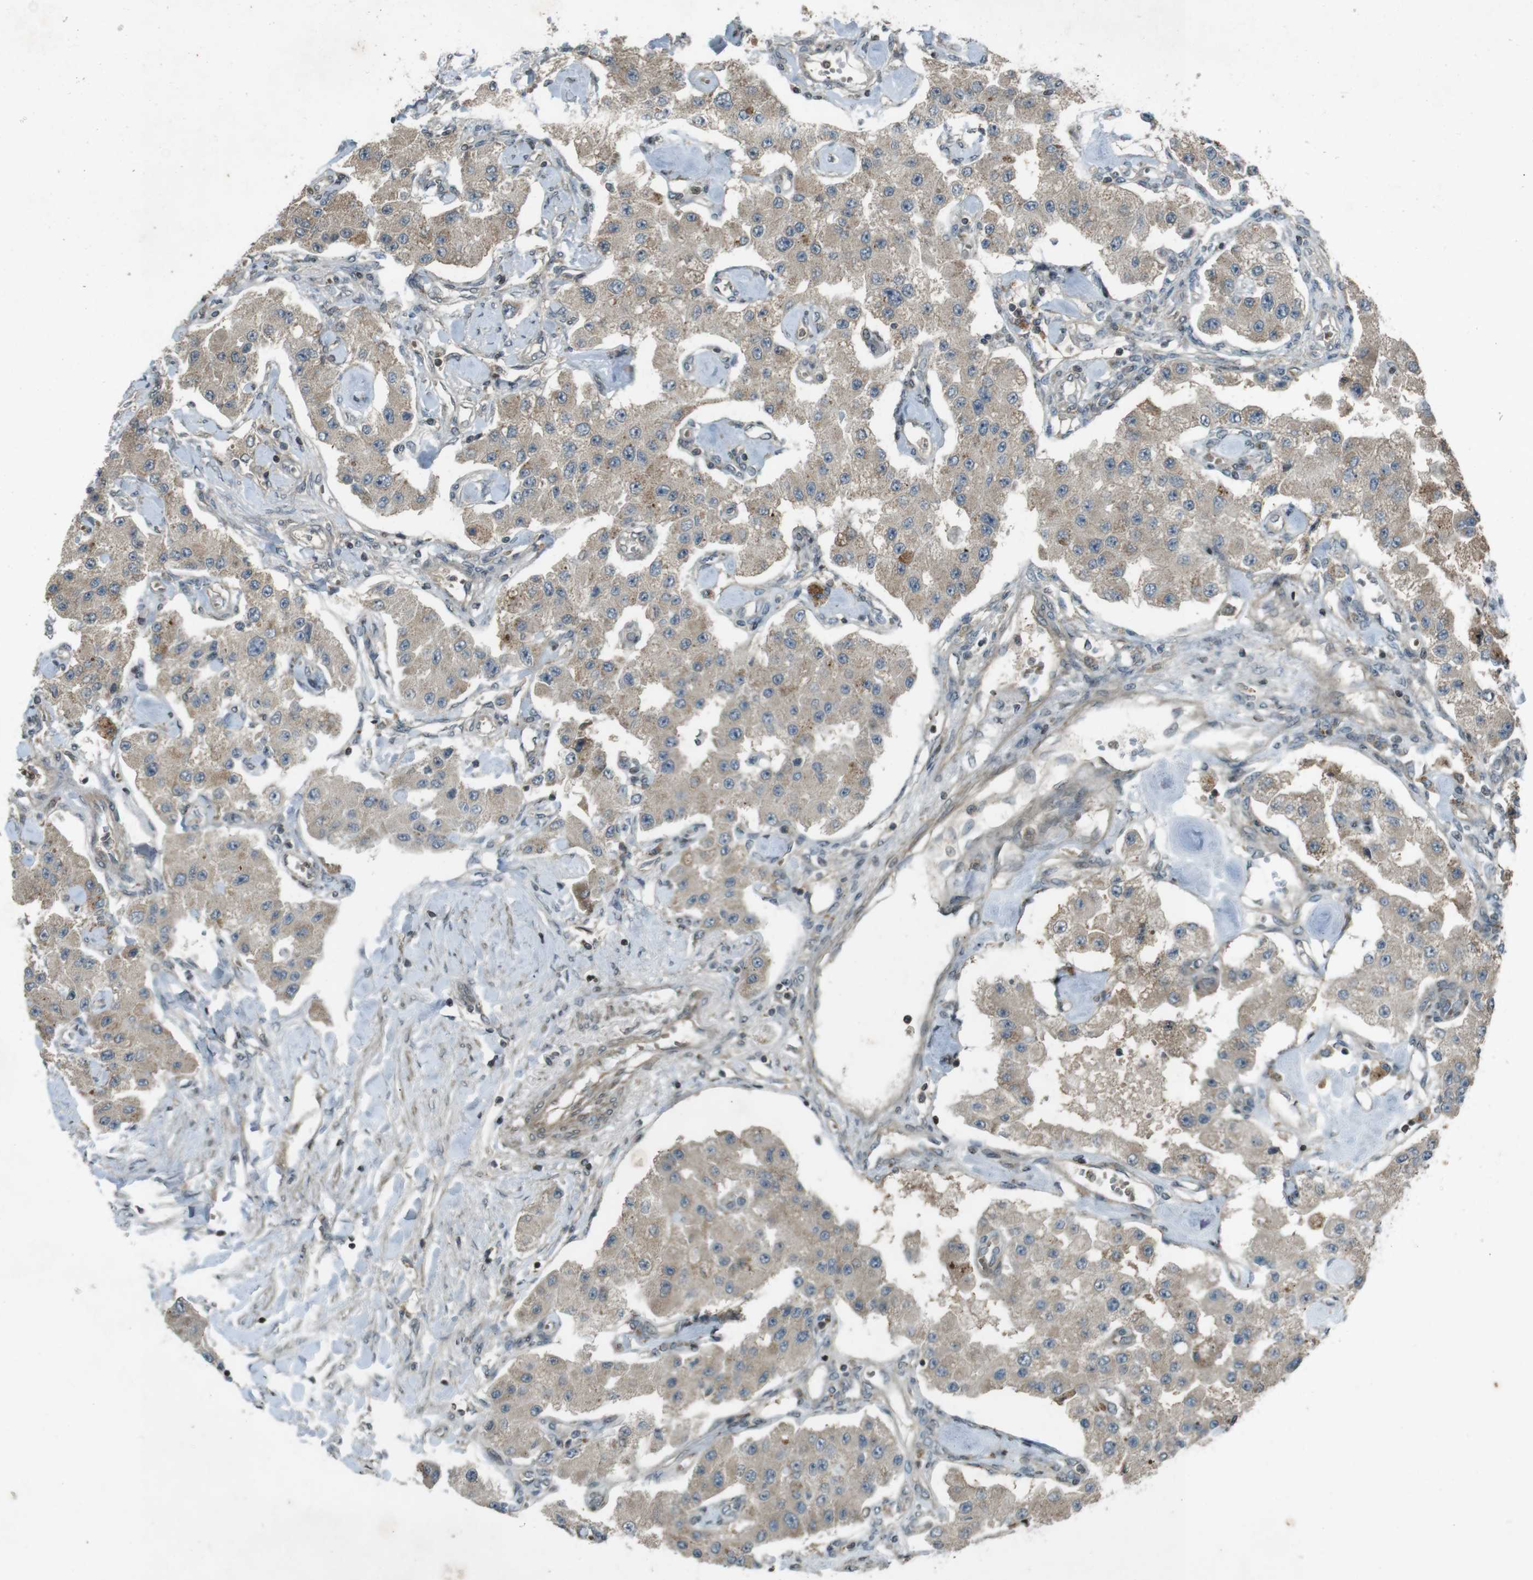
{"staining": {"intensity": "weak", "quantity": ">75%", "location": "cytoplasmic/membranous"}, "tissue": "carcinoid", "cell_type": "Tumor cells", "image_type": "cancer", "snomed": [{"axis": "morphology", "description": "Carcinoid, malignant, NOS"}, {"axis": "topography", "description": "Pancreas"}], "caption": "Malignant carcinoid stained with DAB immunohistochemistry (IHC) displays low levels of weak cytoplasmic/membranous expression in approximately >75% of tumor cells.", "gene": "ZYX", "patient": {"sex": "male", "age": 41}}